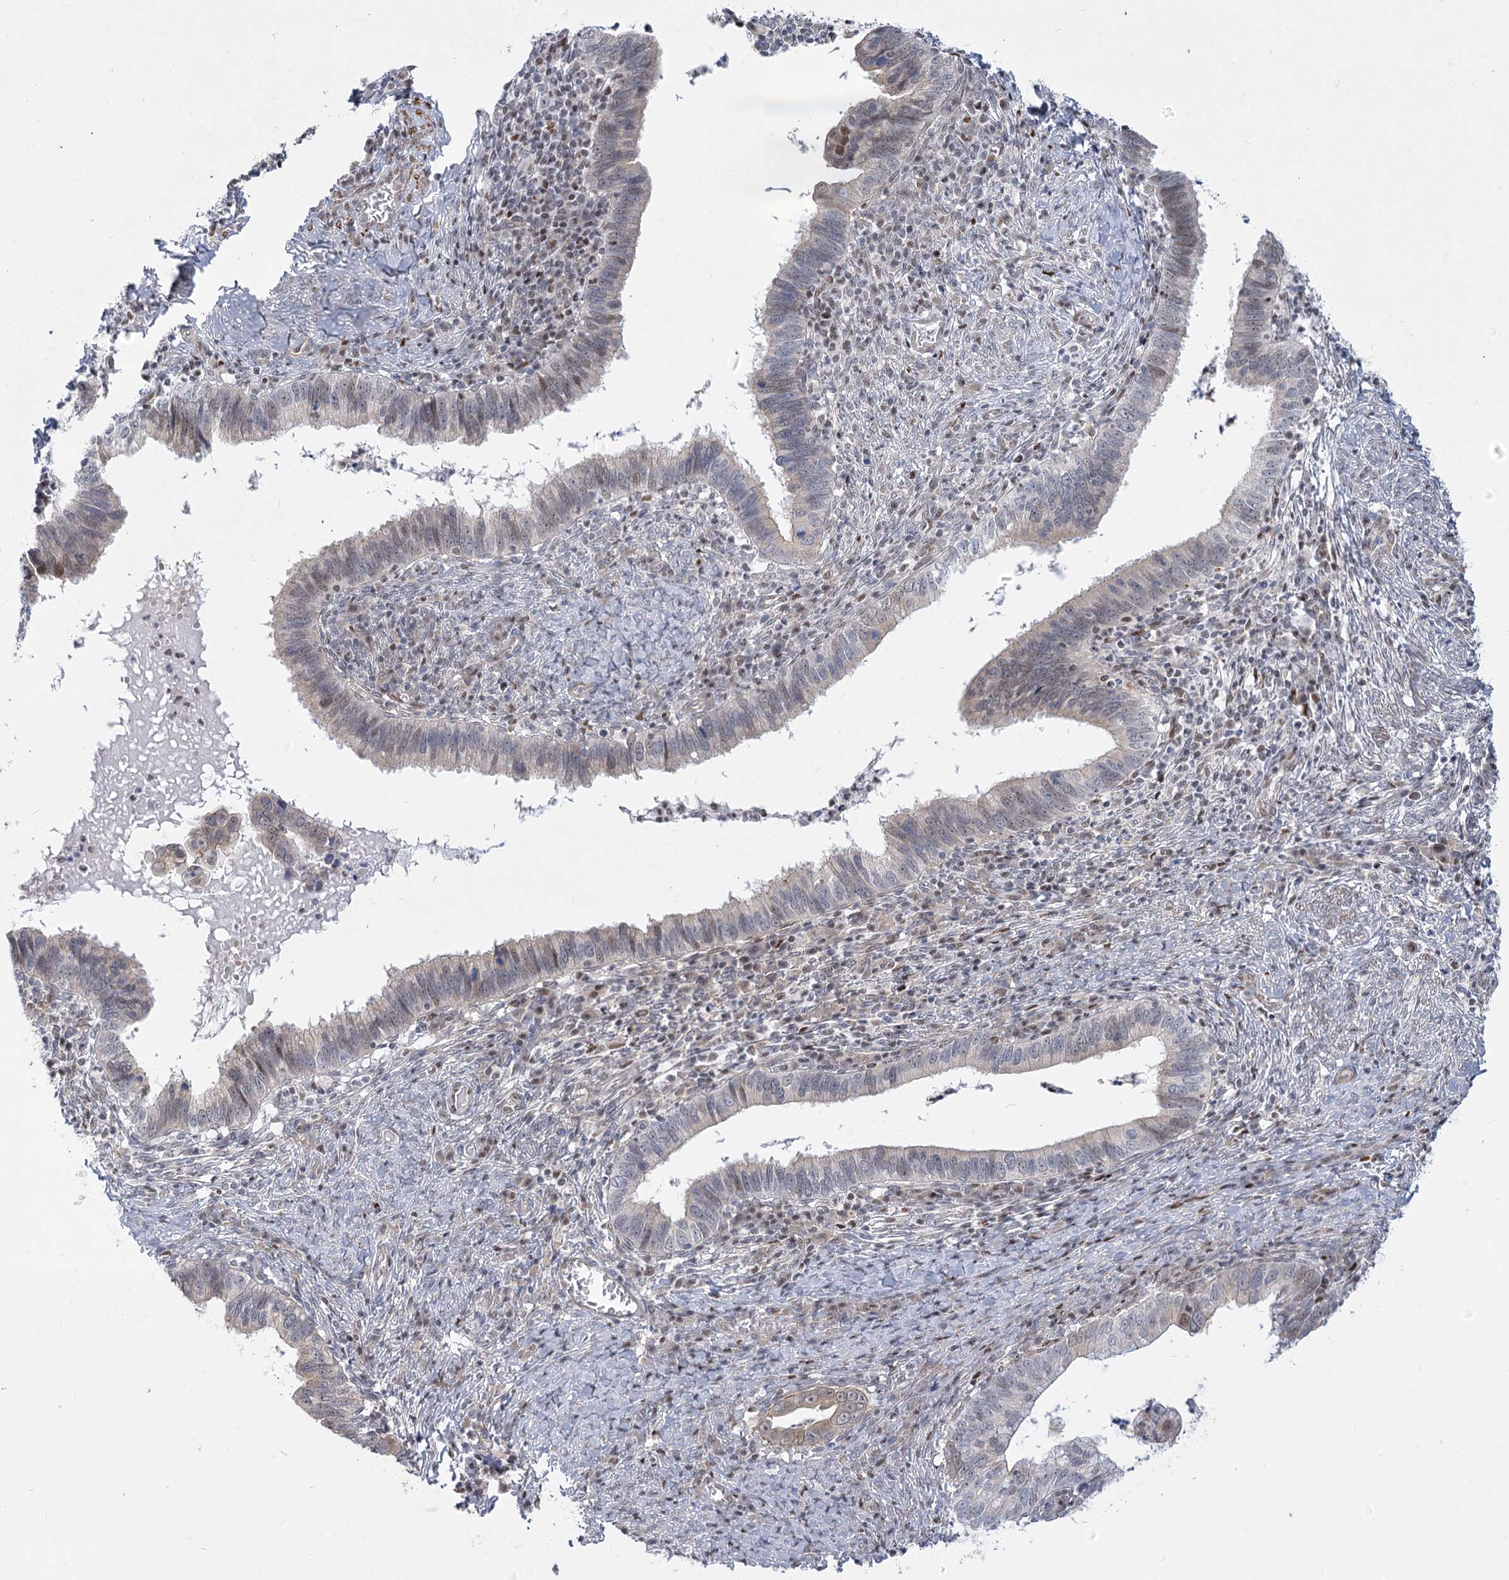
{"staining": {"intensity": "weak", "quantity": "25%-75%", "location": "cytoplasmic/membranous,nuclear"}, "tissue": "cervical cancer", "cell_type": "Tumor cells", "image_type": "cancer", "snomed": [{"axis": "morphology", "description": "Adenocarcinoma, NOS"}, {"axis": "topography", "description": "Cervix"}], "caption": "Protein positivity by IHC displays weak cytoplasmic/membranous and nuclear positivity in about 25%-75% of tumor cells in cervical adenocarcinoma. (brown staining indicates protein expression, while blue staining denotes nuclei).", "gene": "ARSI", "patient": {"sex": "female", "age": 36}}